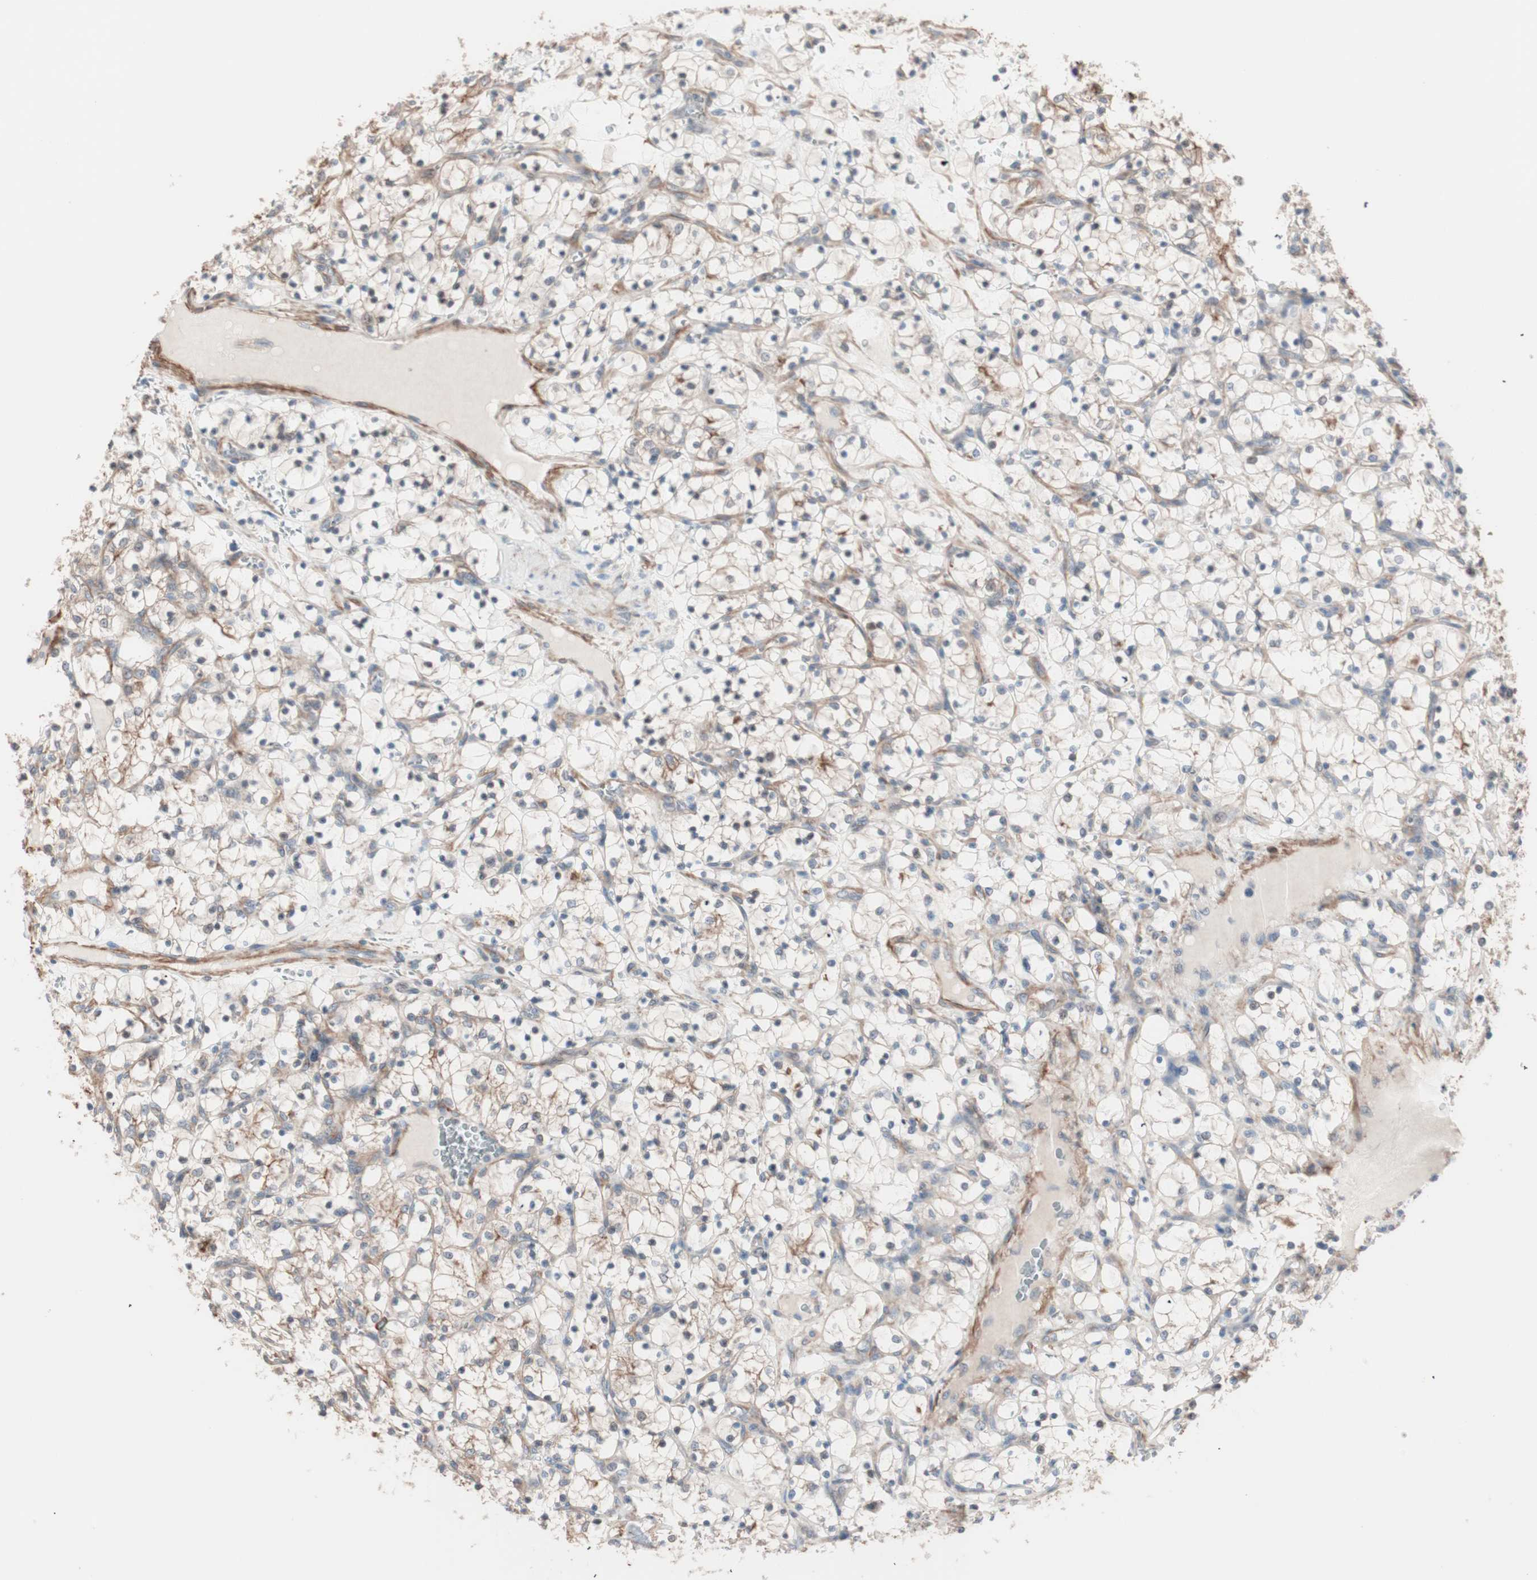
{"staining": {"intensity": "weak", "quantity": "<25%", "location": "cytoplasmic/membranous"}, "tissue": "renal cancer", "cell_type": "Tumor cells", "image_type": "cancer", "snomed": [{"axis": "morphology", "description": "Adenocarcinoma, NOS"}, {"axis": "topography", "description": "Kidney"}], "caption": "The IHC histopathology image has no significant staining in tumor cells of adenocarcinoma (renal) tissue.", "gene": "ALG5", "patient": {"sex": "female", "age": 69}}